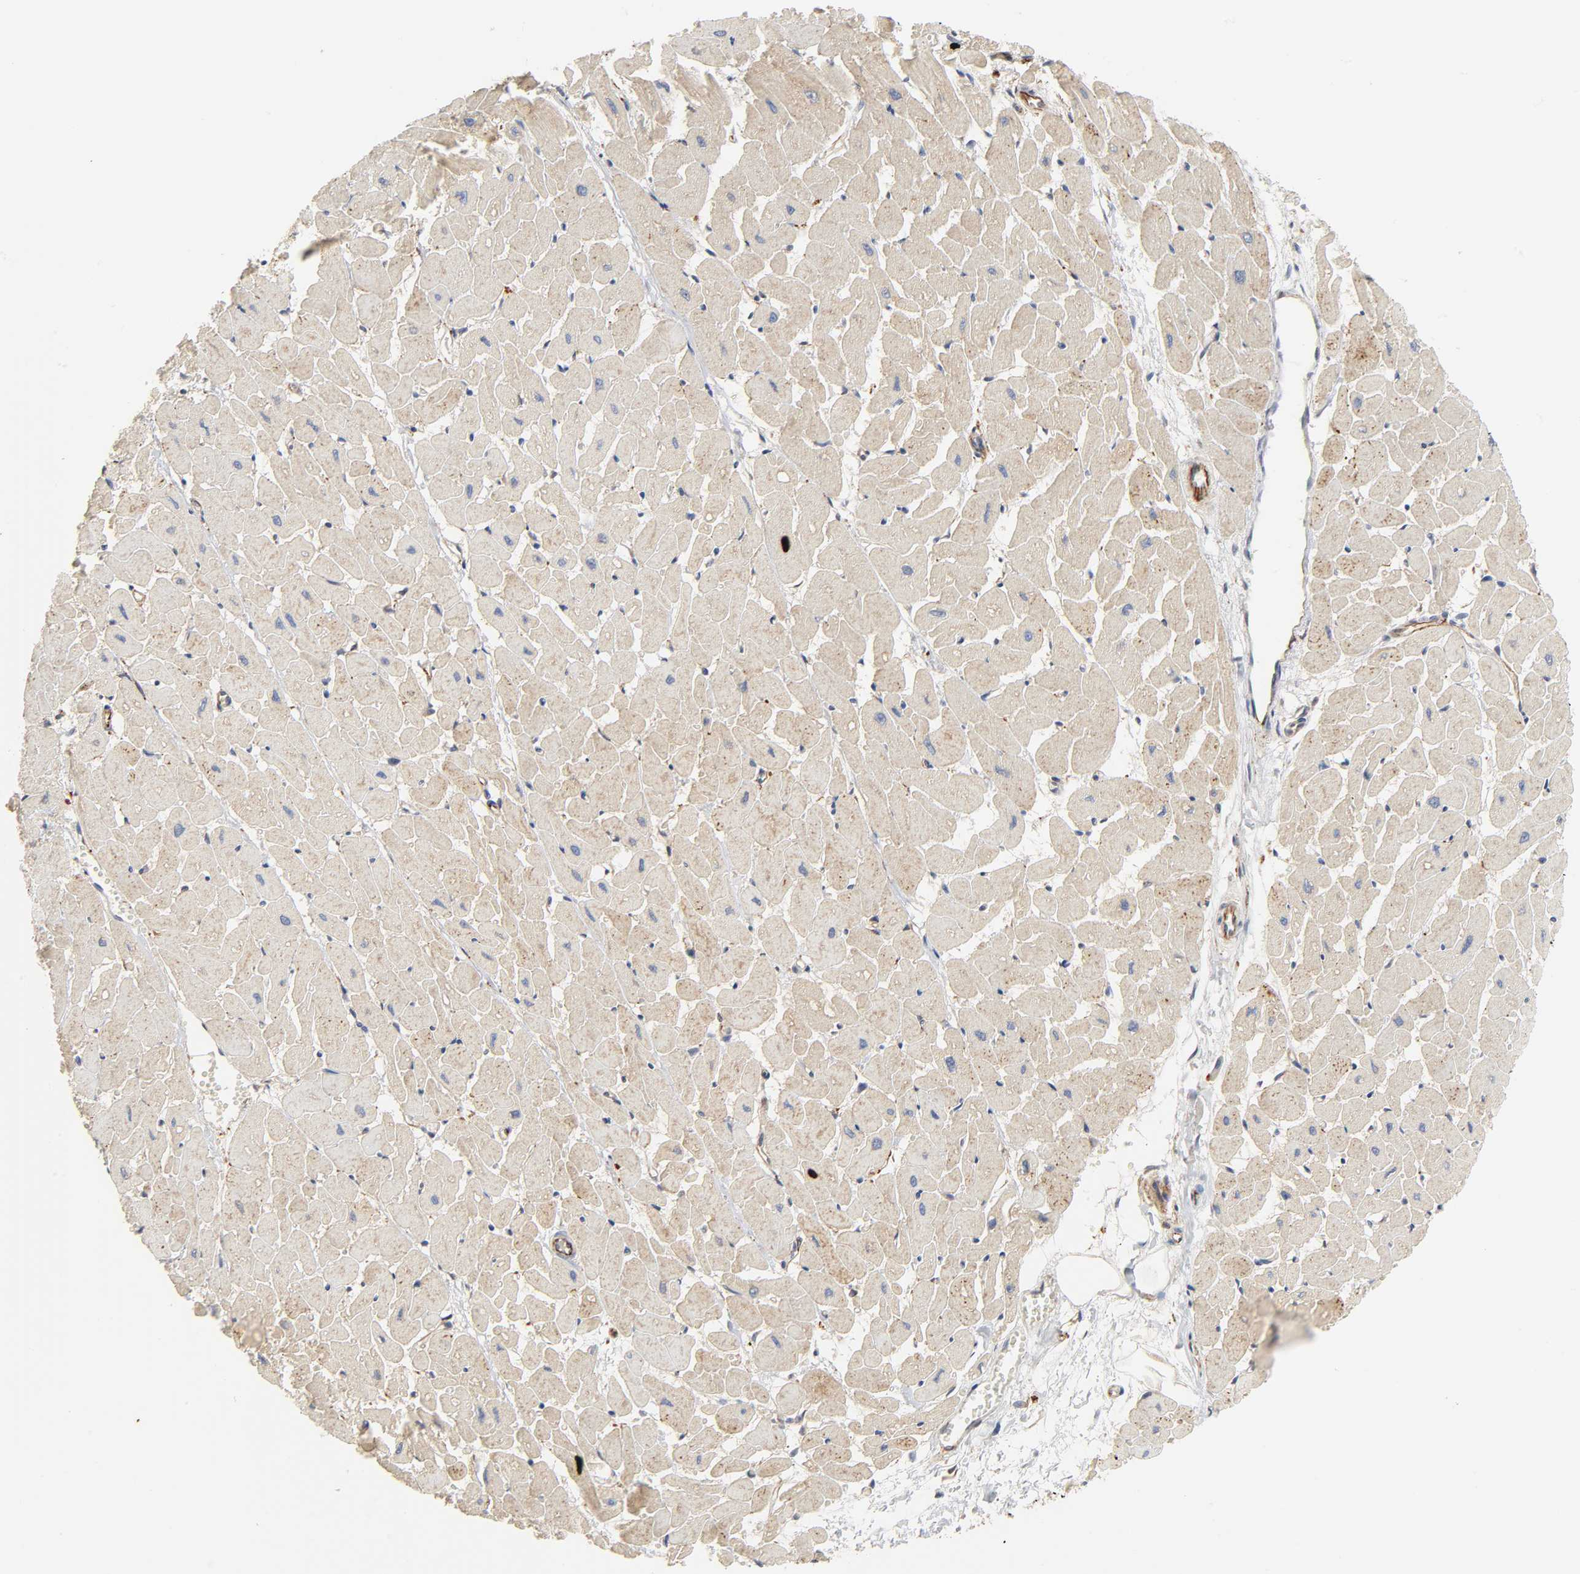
{"staining": {"intensity": "moderate", "quantity": ">75%", "location": "cytoplasmic/membranous"}, "tissue": "heart muscle", "cell_type": "Cardiomyocytes", "image_type": "normal", "snomed": [{"axis": "morphology", "description": "Normal tissue, NOS"}, {"axis": "topography", "description": "Heart"}], "caption": "Immunohistochemical staining of unremarkable heart muscle displays medium levels of moderate cytoplasmic/membranous positivity in approximately >75% of cardiomyocytes.", "gene": "REEP5", "patient": {"sex": "female", "age": 19}}